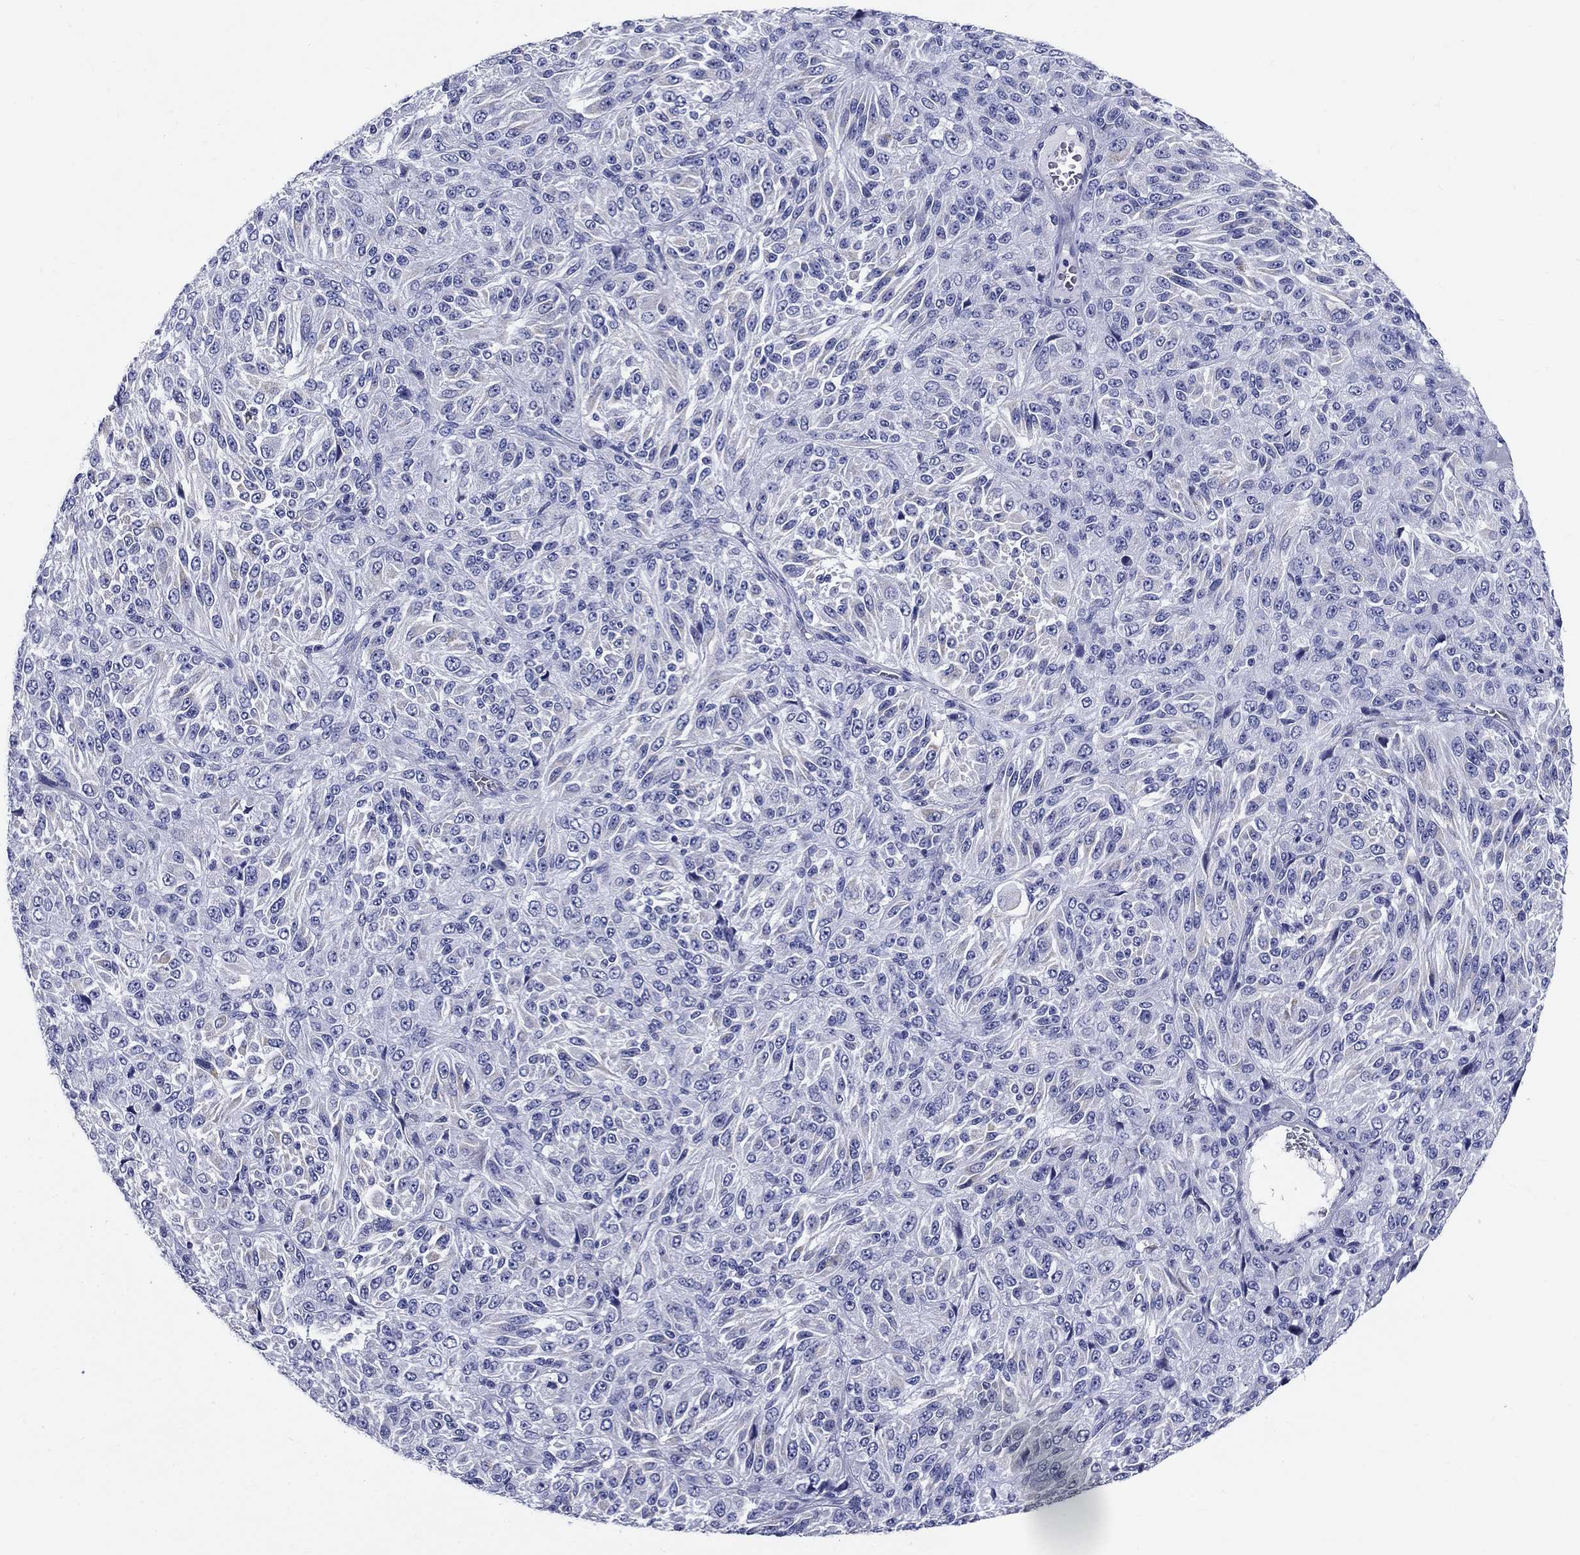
{"staining": {"intensity": "negative", "quantity": "none", "location": "none"}, "tissue": "melanoma", "cell_type": "Tumor cells", "image_type": "cancer", "snomed": [{"axis": "morphology", "description": "Malignant melanoma, Metastatic site"}, {"axis": "topography", "description": "Brain"}], "caption": "DAB immunohistochemical staining of malignant melanoma (metastatic site) exhibits no significant positivity in tumor cells. Brightfield microscopy of immunohistochemistry (IHC) stained with DAB (3,3'-diaminobenzidine) (brown) and hematoxylin (blue), captured at high magnification.", "gene": "UPB1", "patient": {"sex": "female", "age": 56}}